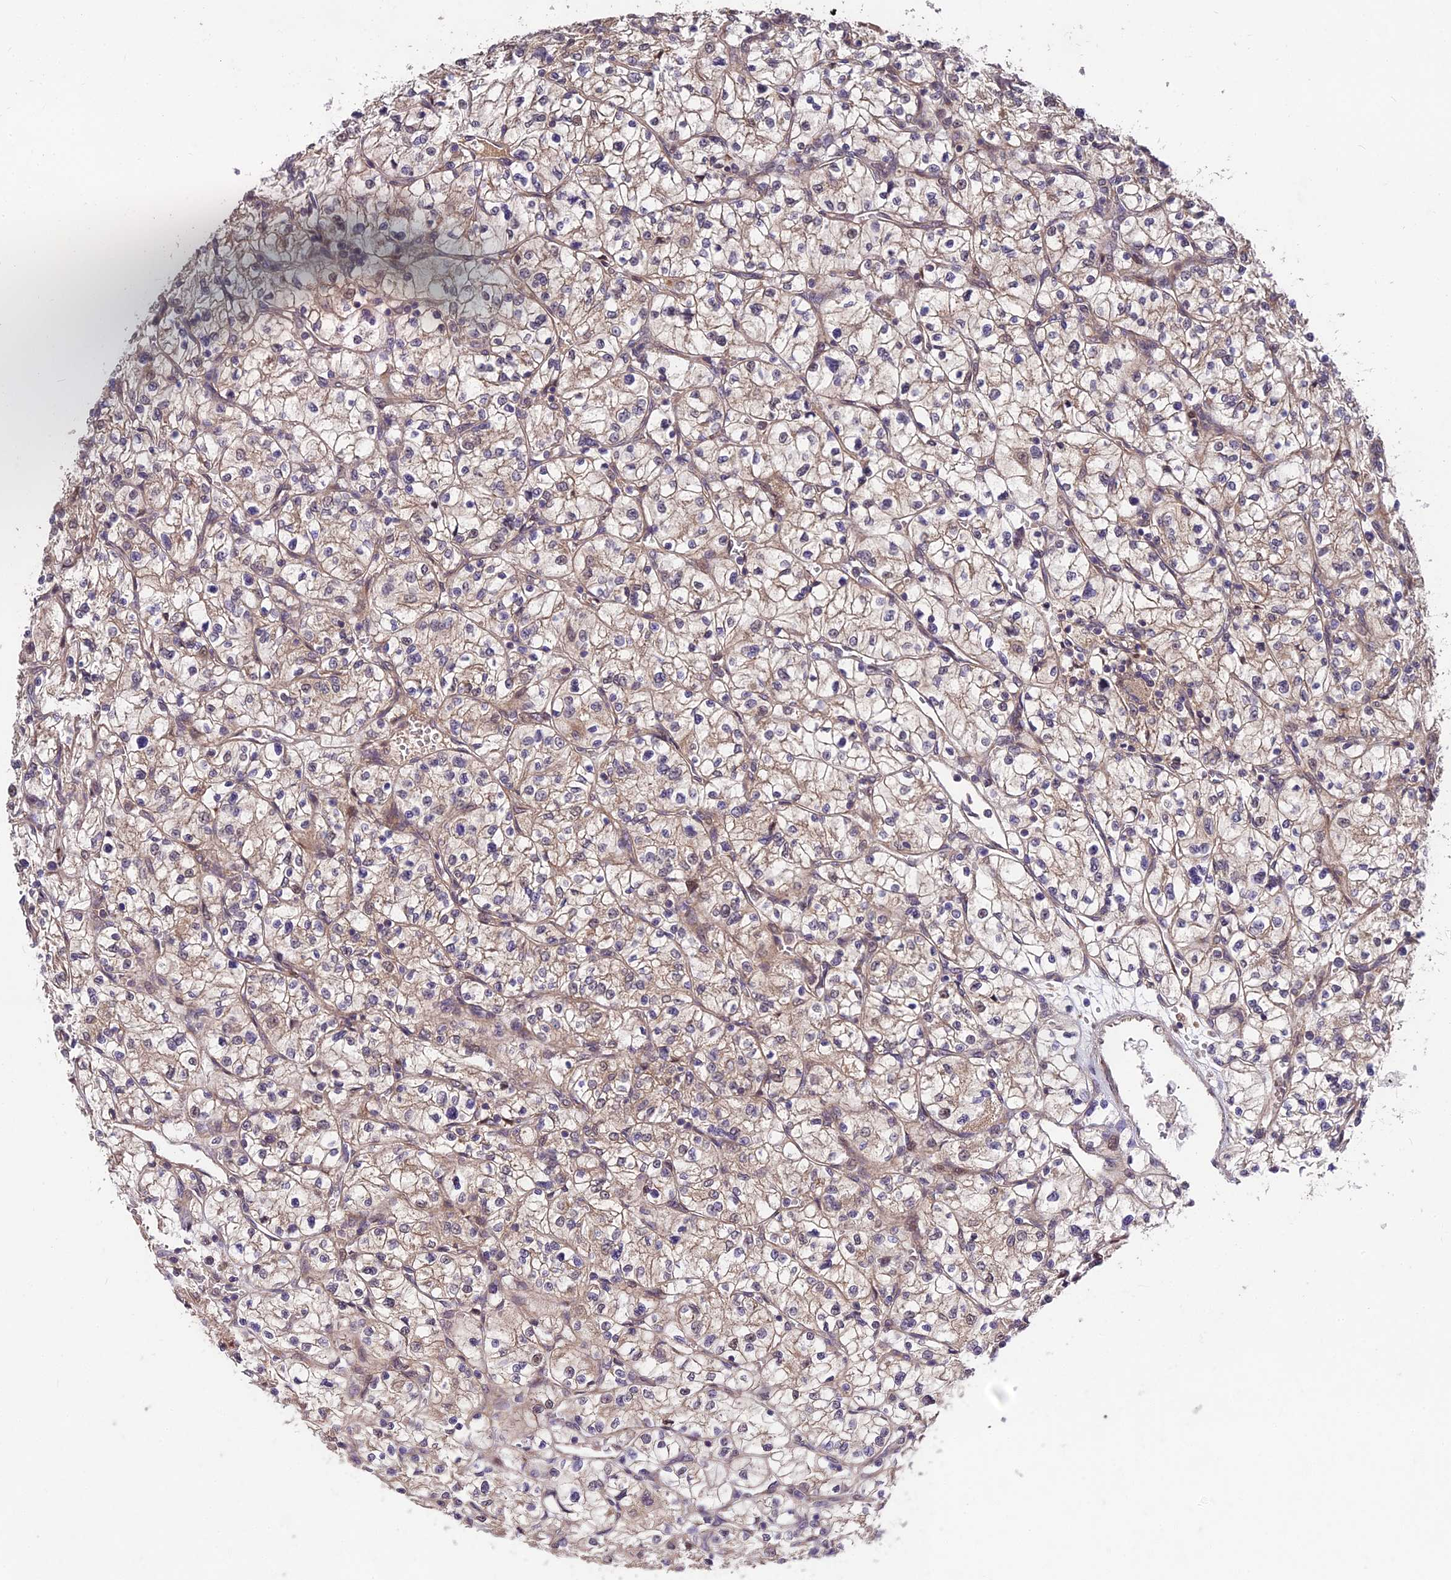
{"staining": {"intensity": "weak", "quantity": "25%-75%", "location": "cytoplasmic/membranous"}, "tissue": "renal cancer", "cell_type": "Tumor cells", "image_type": "cancer", "snomed": [{"axis": "morphology", "description": "Adenocarcinoma, NOS"}, {"axis": "topography", "description": "Kidney"}], "caption": "Protein expression analysis of human renal cancer (adenocarcinoma) reveals weak cytoplasmic/membranous expression in about 25%-75% of tumor cells. (Stains: DAB in brown, nuclei in blue, Microscopy: brightfield microscopy at high magnification).", "gene": "MKKS", "patient": {"sex": "female", "age": 64}}